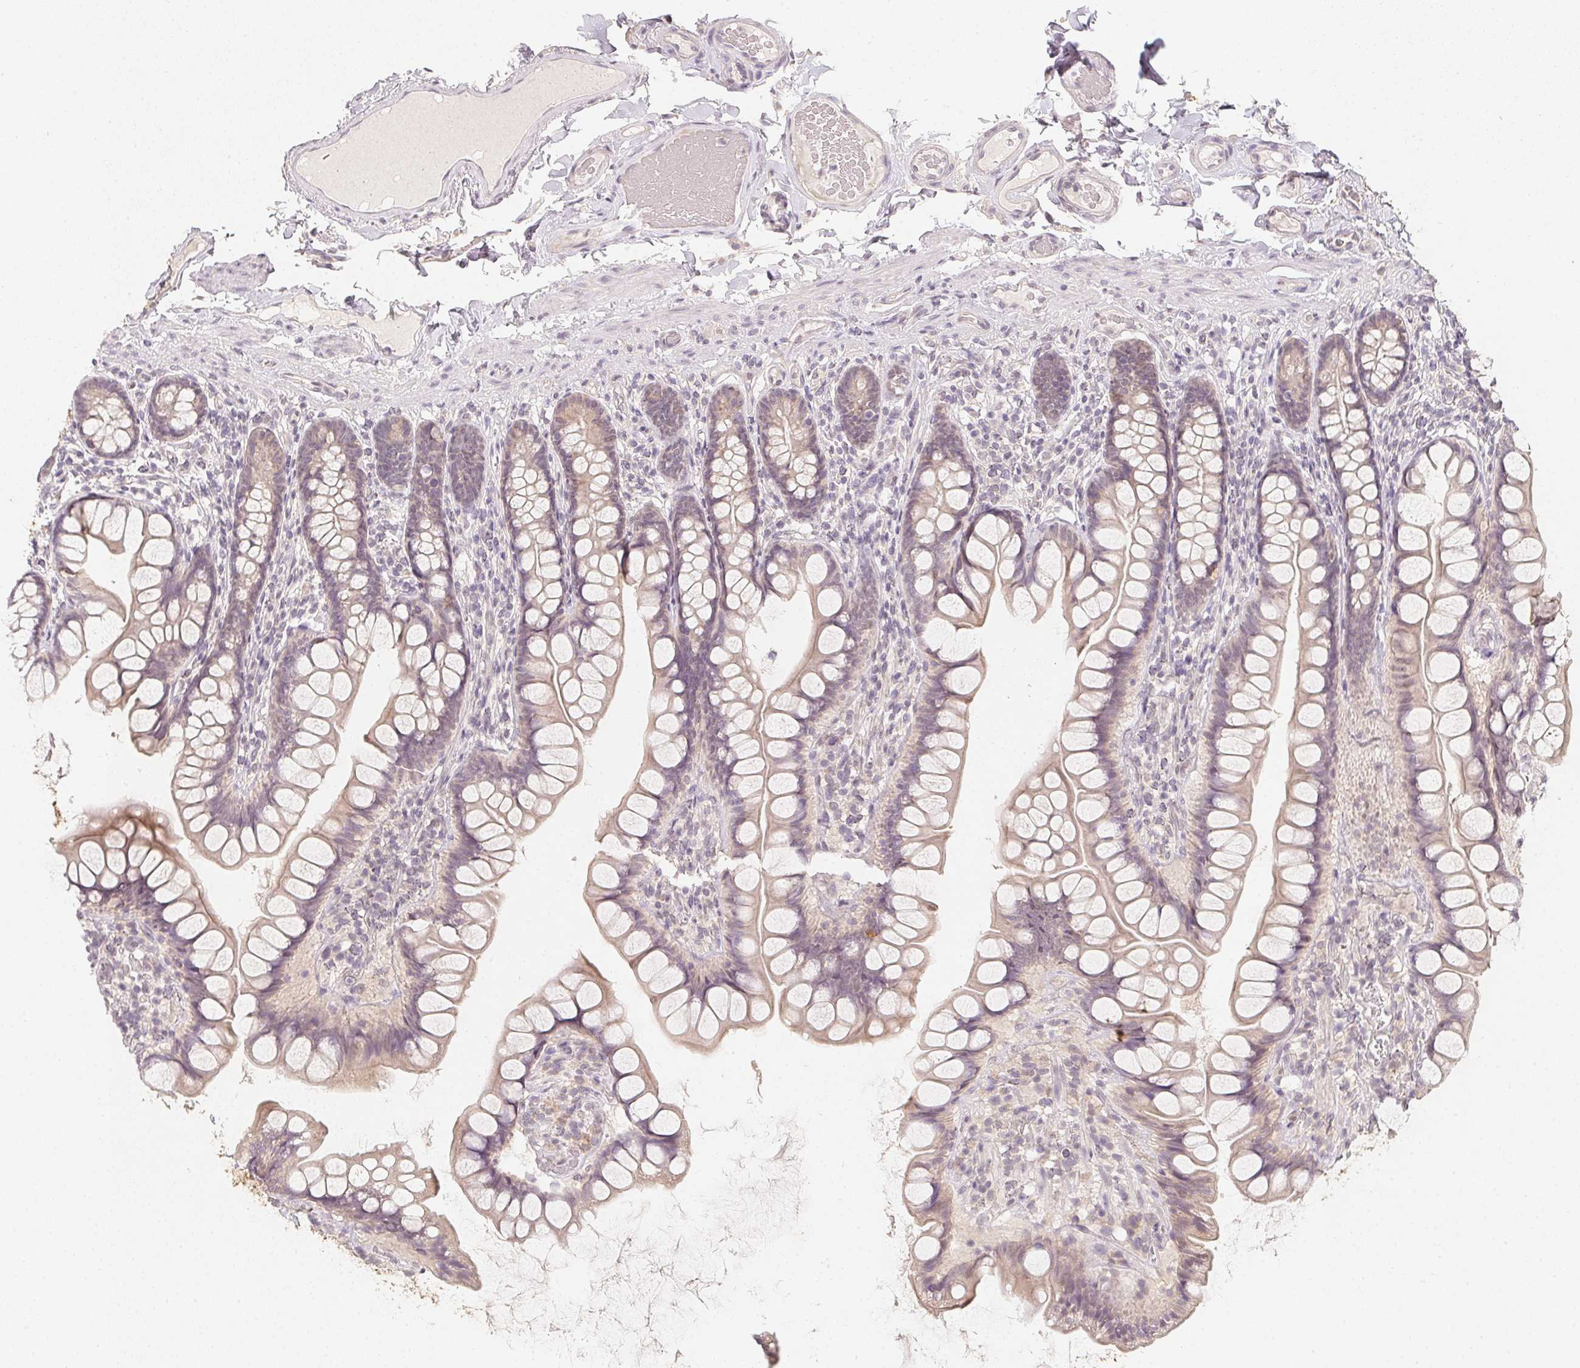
{"staining": {"intensity": "weak", "quantity": "25%-75%", "location": "cytoplasmic/membranous"}, "tissue": "small intestine", "cell_type": "Glandular cells", "image_type": "normal", "snomed": [{"axis": "morphology", "description": "Normal tissue, NOS"}, {"axis": "topography", "description": "Small intestine"}], "caption": "Approximately 25%-75% of glandular cells in normal small intestine display weak cytoplasmic/membranous protein staining as visualized by brown immunohistochemical staining.", "gene": "SOAT1", "patient": {"sex": "male", "age": 70}}